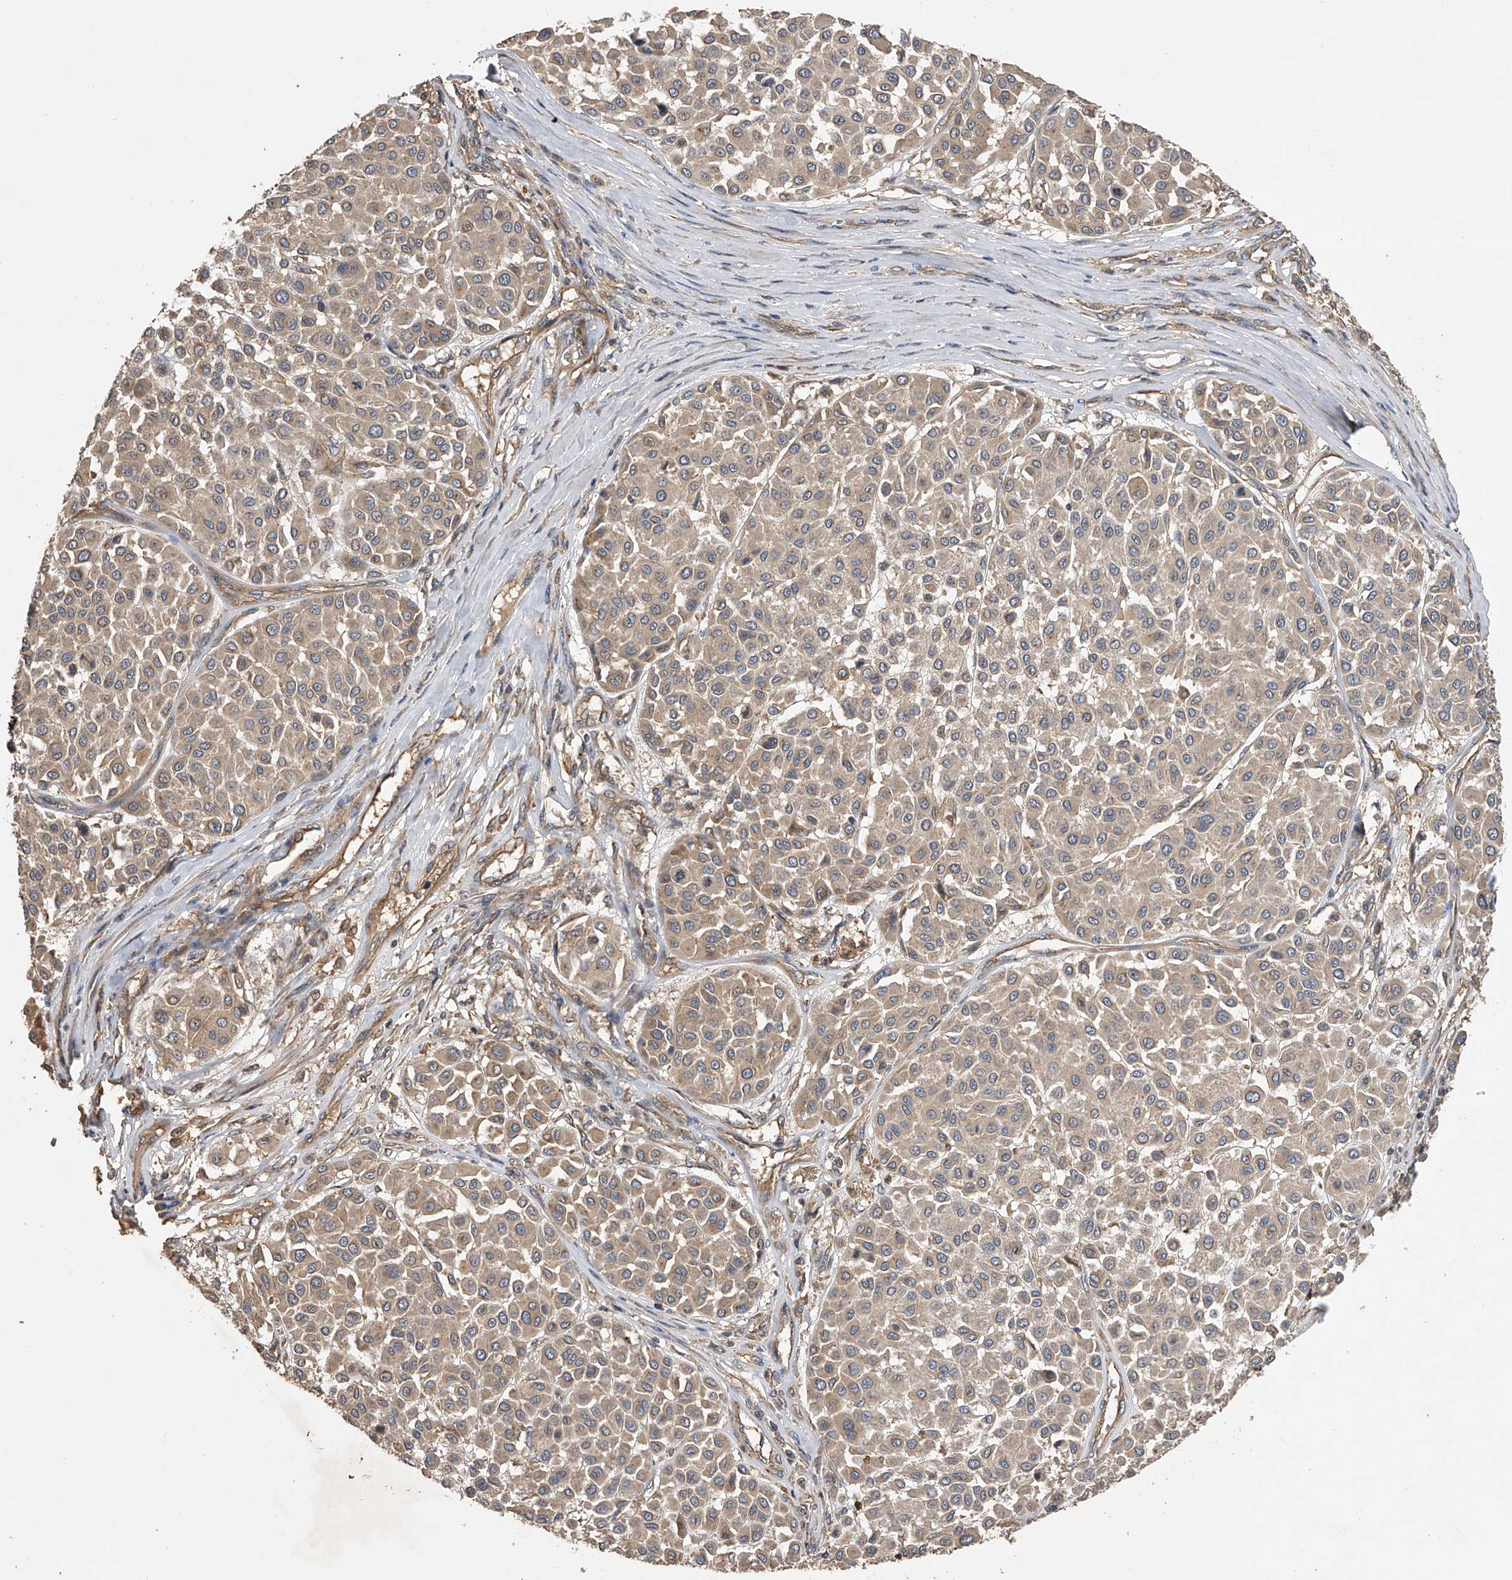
{"staining": {"intensity": "weak", "quantity": ">75%", "location": "cytoplasmic/membranous"}, "tissue": "melanoma", "cell_type": "Tumor cells", "image_type": "cancer", "snomed": [{"axis": "morphology", "description": "Malignant melanoma, Metastatic site"}, {"axis": "topography", "description": "Soft tissue"}], "caption": "Protein analysis of malignant melanoma (metastatic site) tissue shows weak cytoplasmic/membranous expression in approximately >75% of tumor cells.", "gene": "PTPRA", "patient": {"sex": "male", "age": 41}}